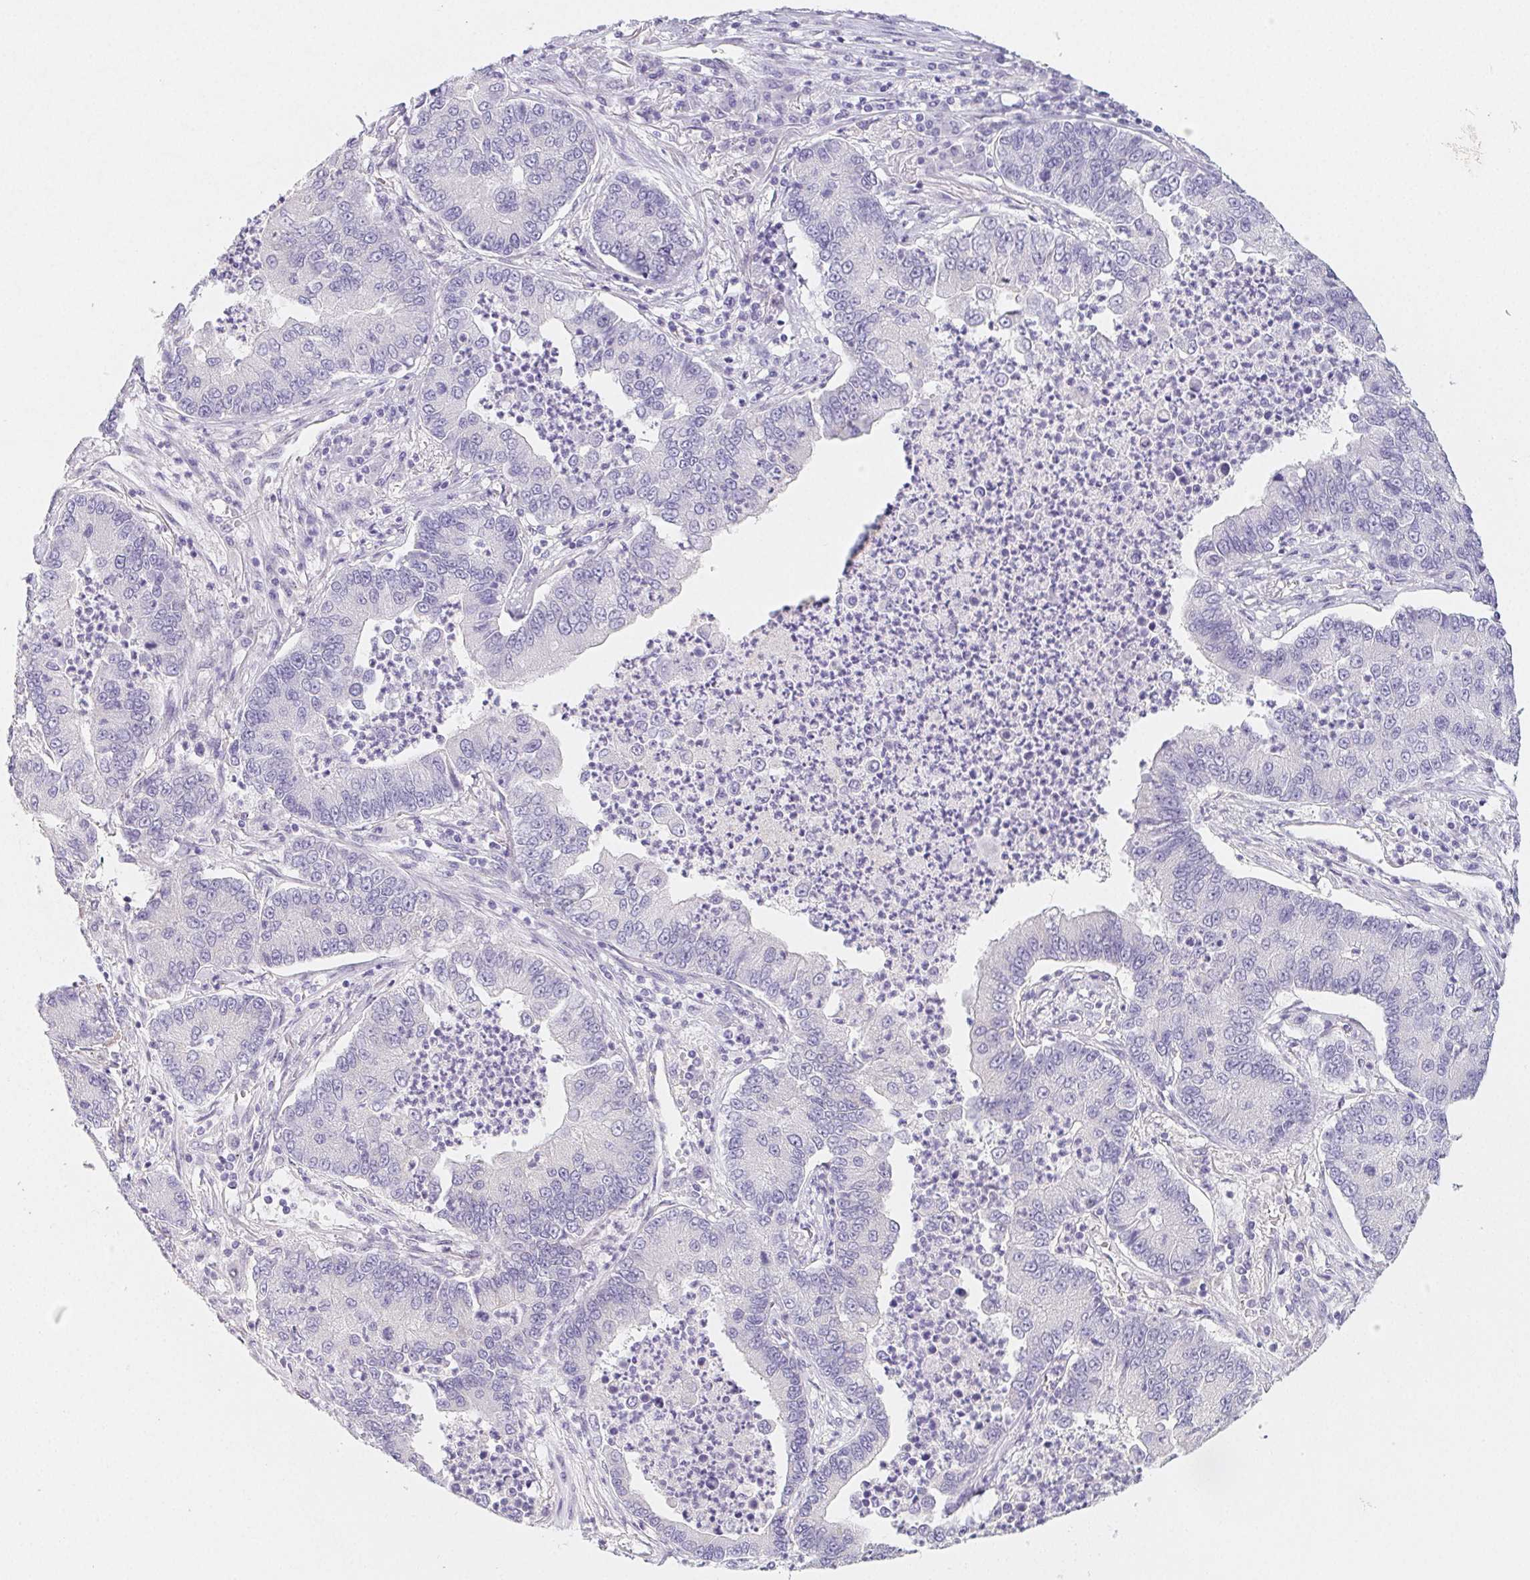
{"staining": {"intensity": "negative", "quantity": "none", "location": "none"}, "tissue": "lung cancer", "cell_type": "Tumor cells", "image_type": "cancer", "snomed": [{"axis": "morphology", "description": "Adenocarcinoma, NOS"}, {"axis": "topography", "description": "Lung"}], "caption": "Tumor cells are negative for protein expression in human lung cancer (adenocarcinoma).", "gene": "ZBBX", "patient": {"sex": "female", "age": 57}}